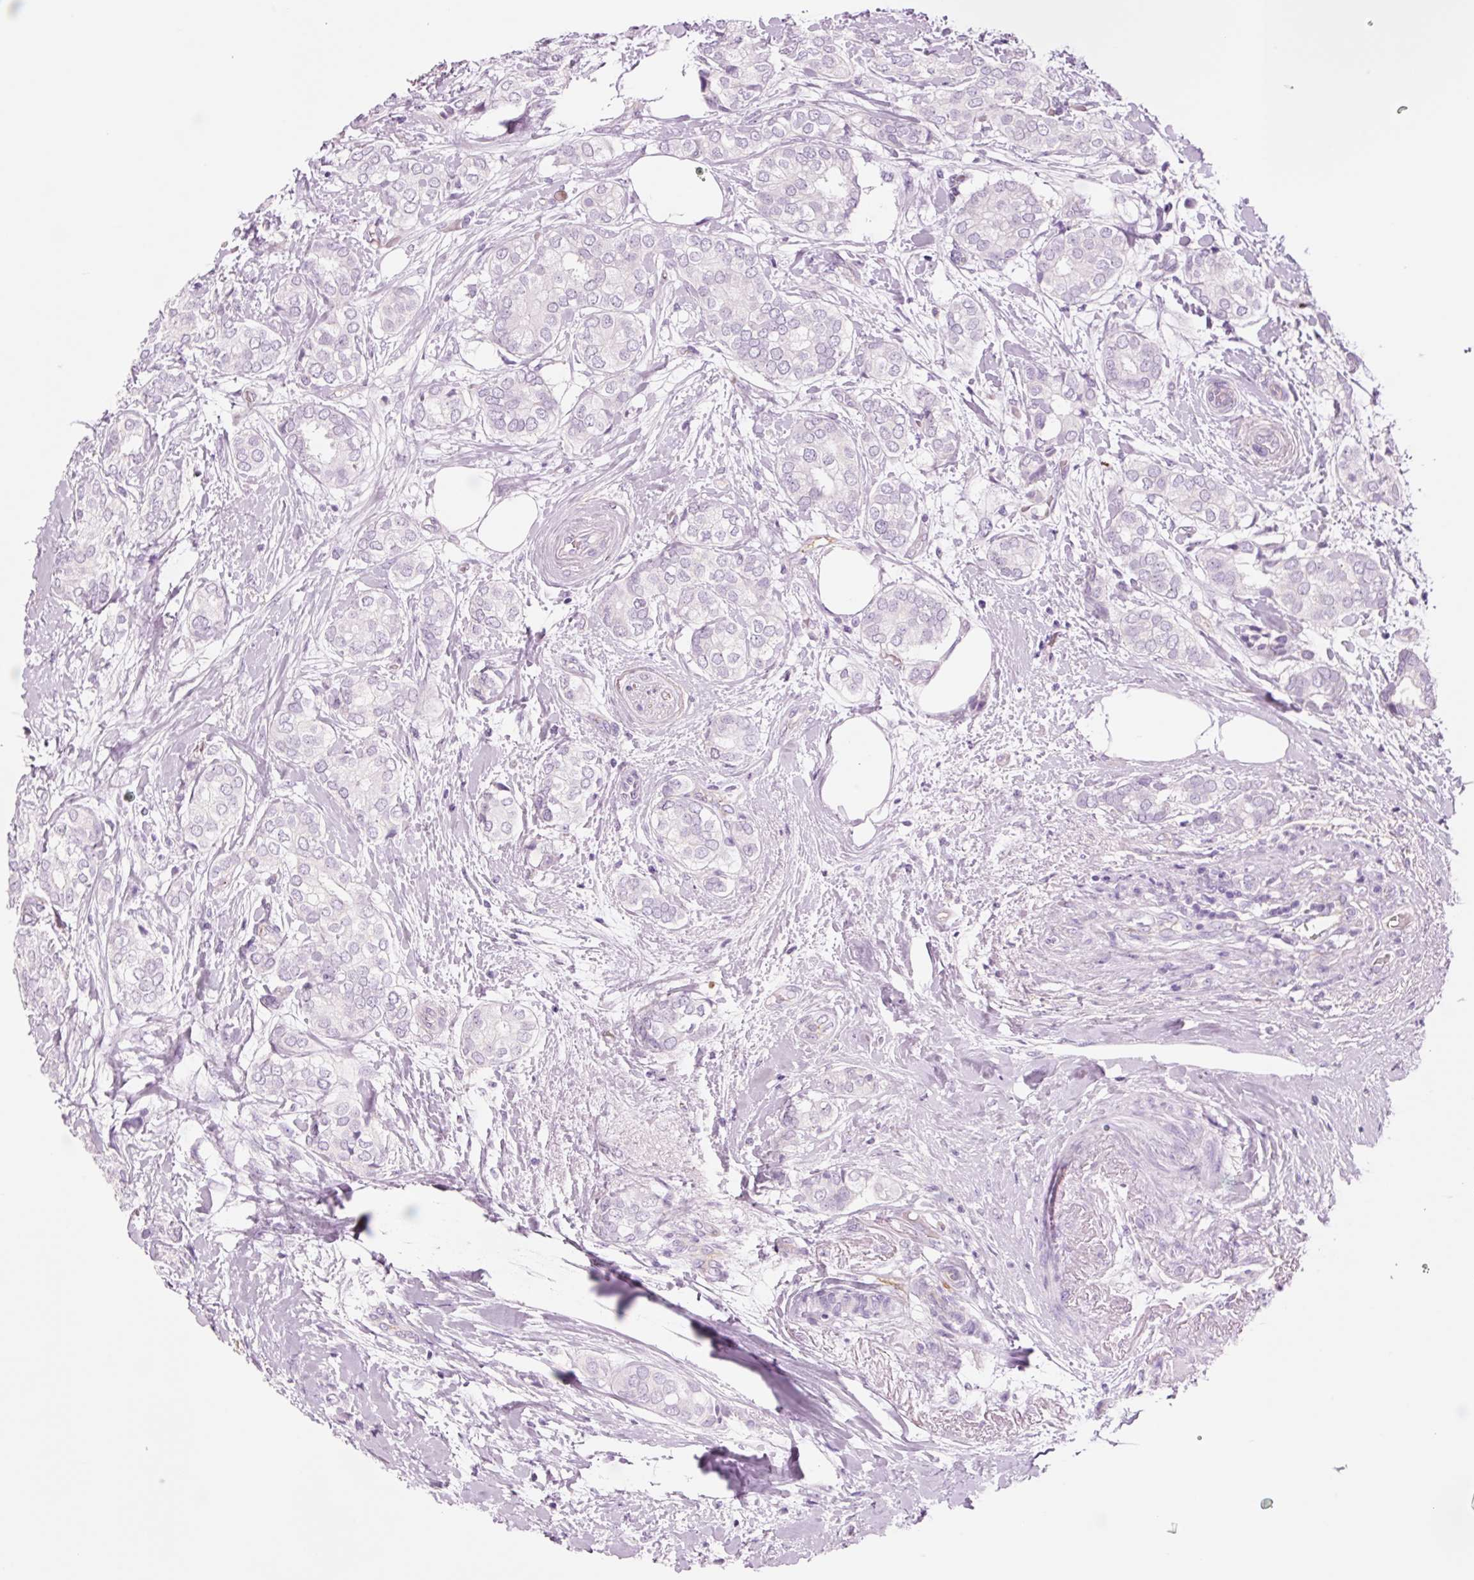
{"staining": {"intensity": "negative", "quantity": "none", "location": "none"}, "tissue": "breast cancer", "cell_type": "Tumor cells", "image_type": "cancer", "snomed": [{"axis": "morphology", "description": "Duct carcinoma"}, {"axis": "topography", "description": "Breast"}], "caption": "Protein analysis of breast cancer displays no significant expression in tumor cells.", "gene": "HSPA4L", "patient": {"sex": "female", "age": 73}}